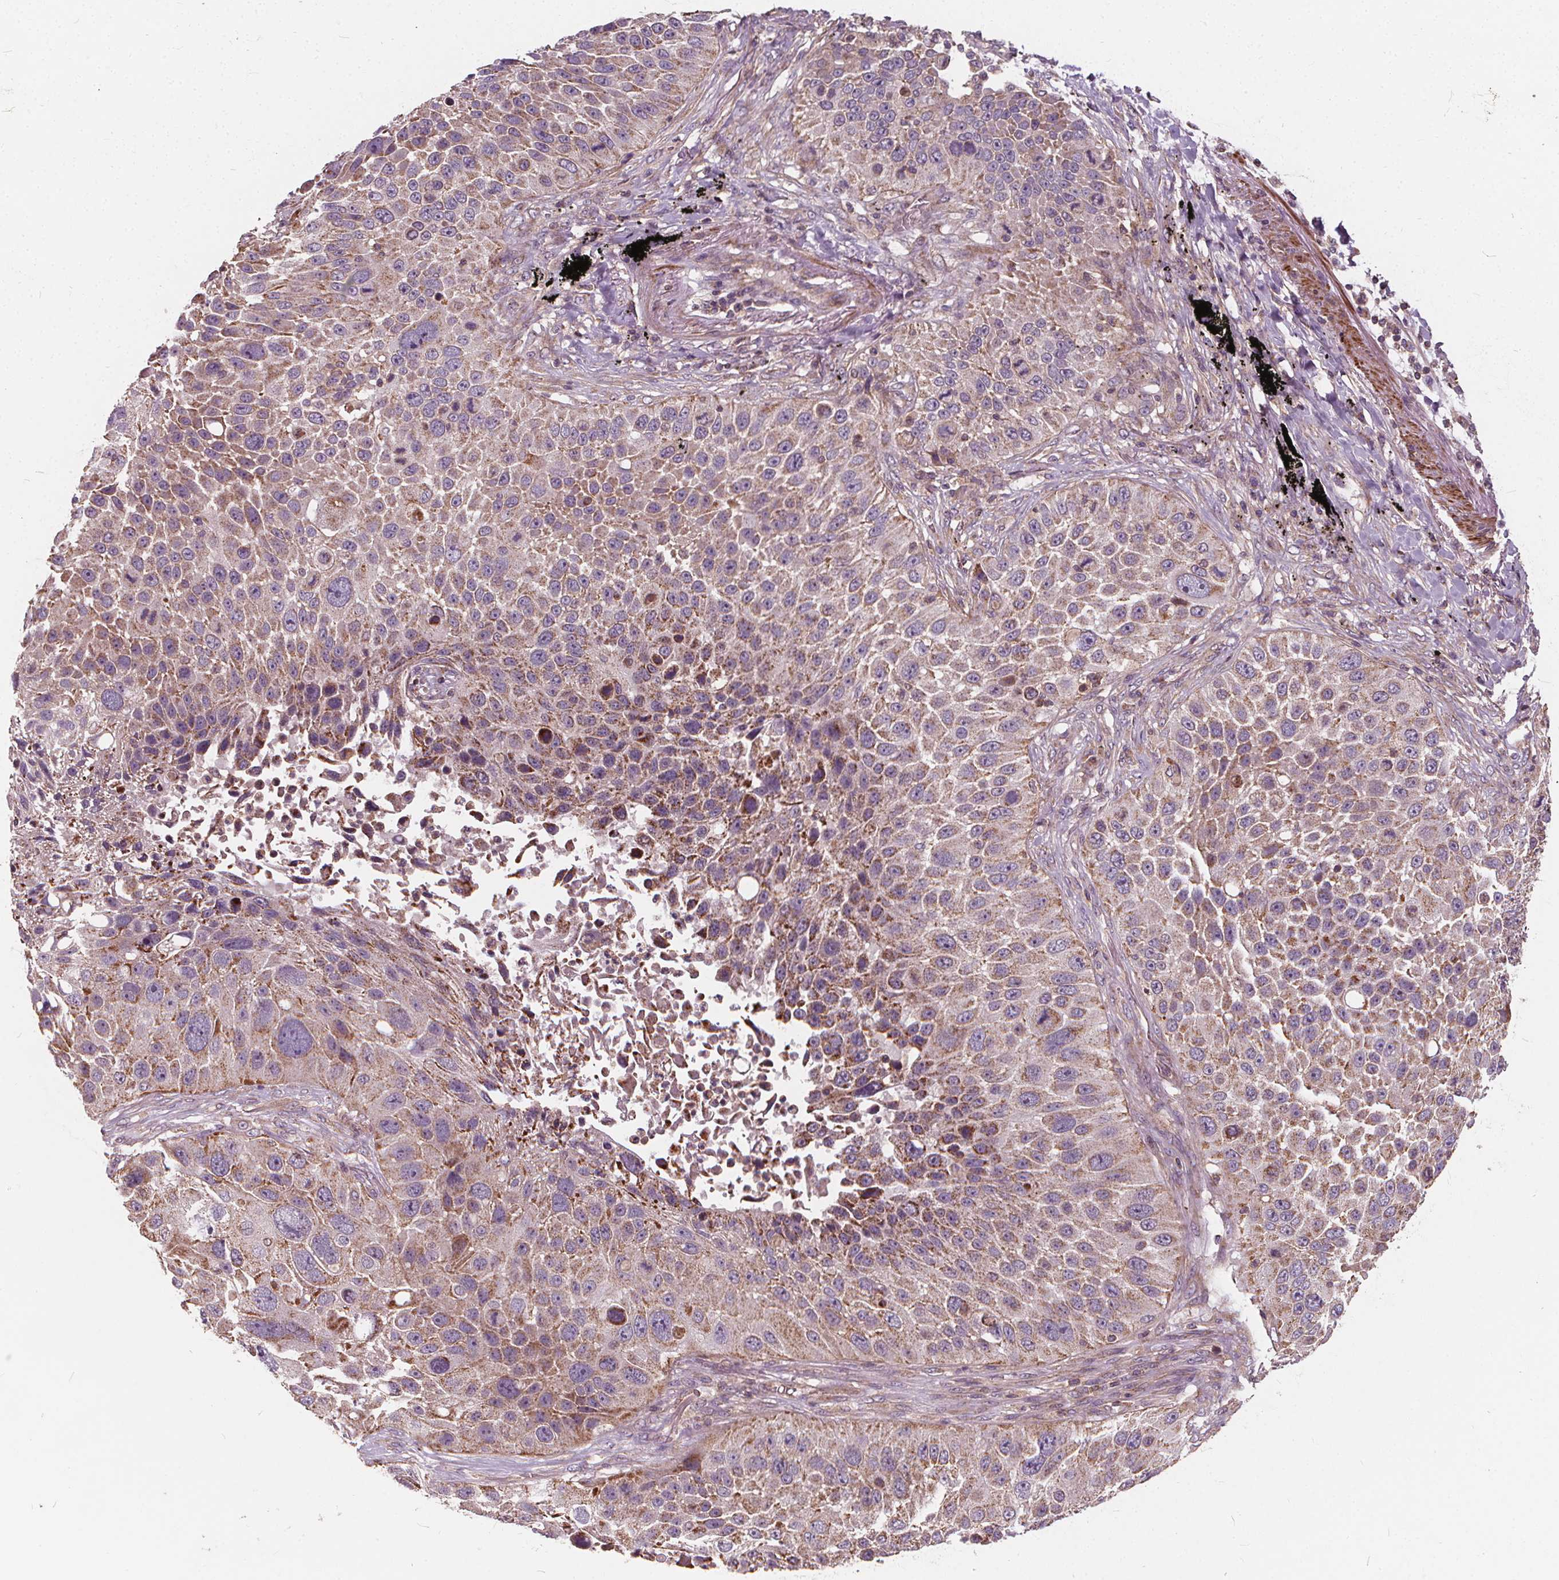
{"staining": {"intensity": "moderate", "quantity": "25%-75%", "location": "cytoplasmic/membranous"}, "tissue": "lung cancer", "cell_type": "Tumor cells", "image_type": "cancer", "snomed": [{"axis": "morphology", "description": "Normal morphology"}, {"axis": "morphology", "description": "Squamous cell carcinoma, NOS"}, {"axis": "topography", "description": "Lymph node"}, {"axis": "topography", "description": "Lung"}], "caption": "Moderate cytoplasmic/membranous expression for a protein is identified in about 25%-75% of tumor cells of lung squamous cell carcinoma using IHC.", "gene": "ORAI2", "patient": {"sex": "male", "age": 67}}